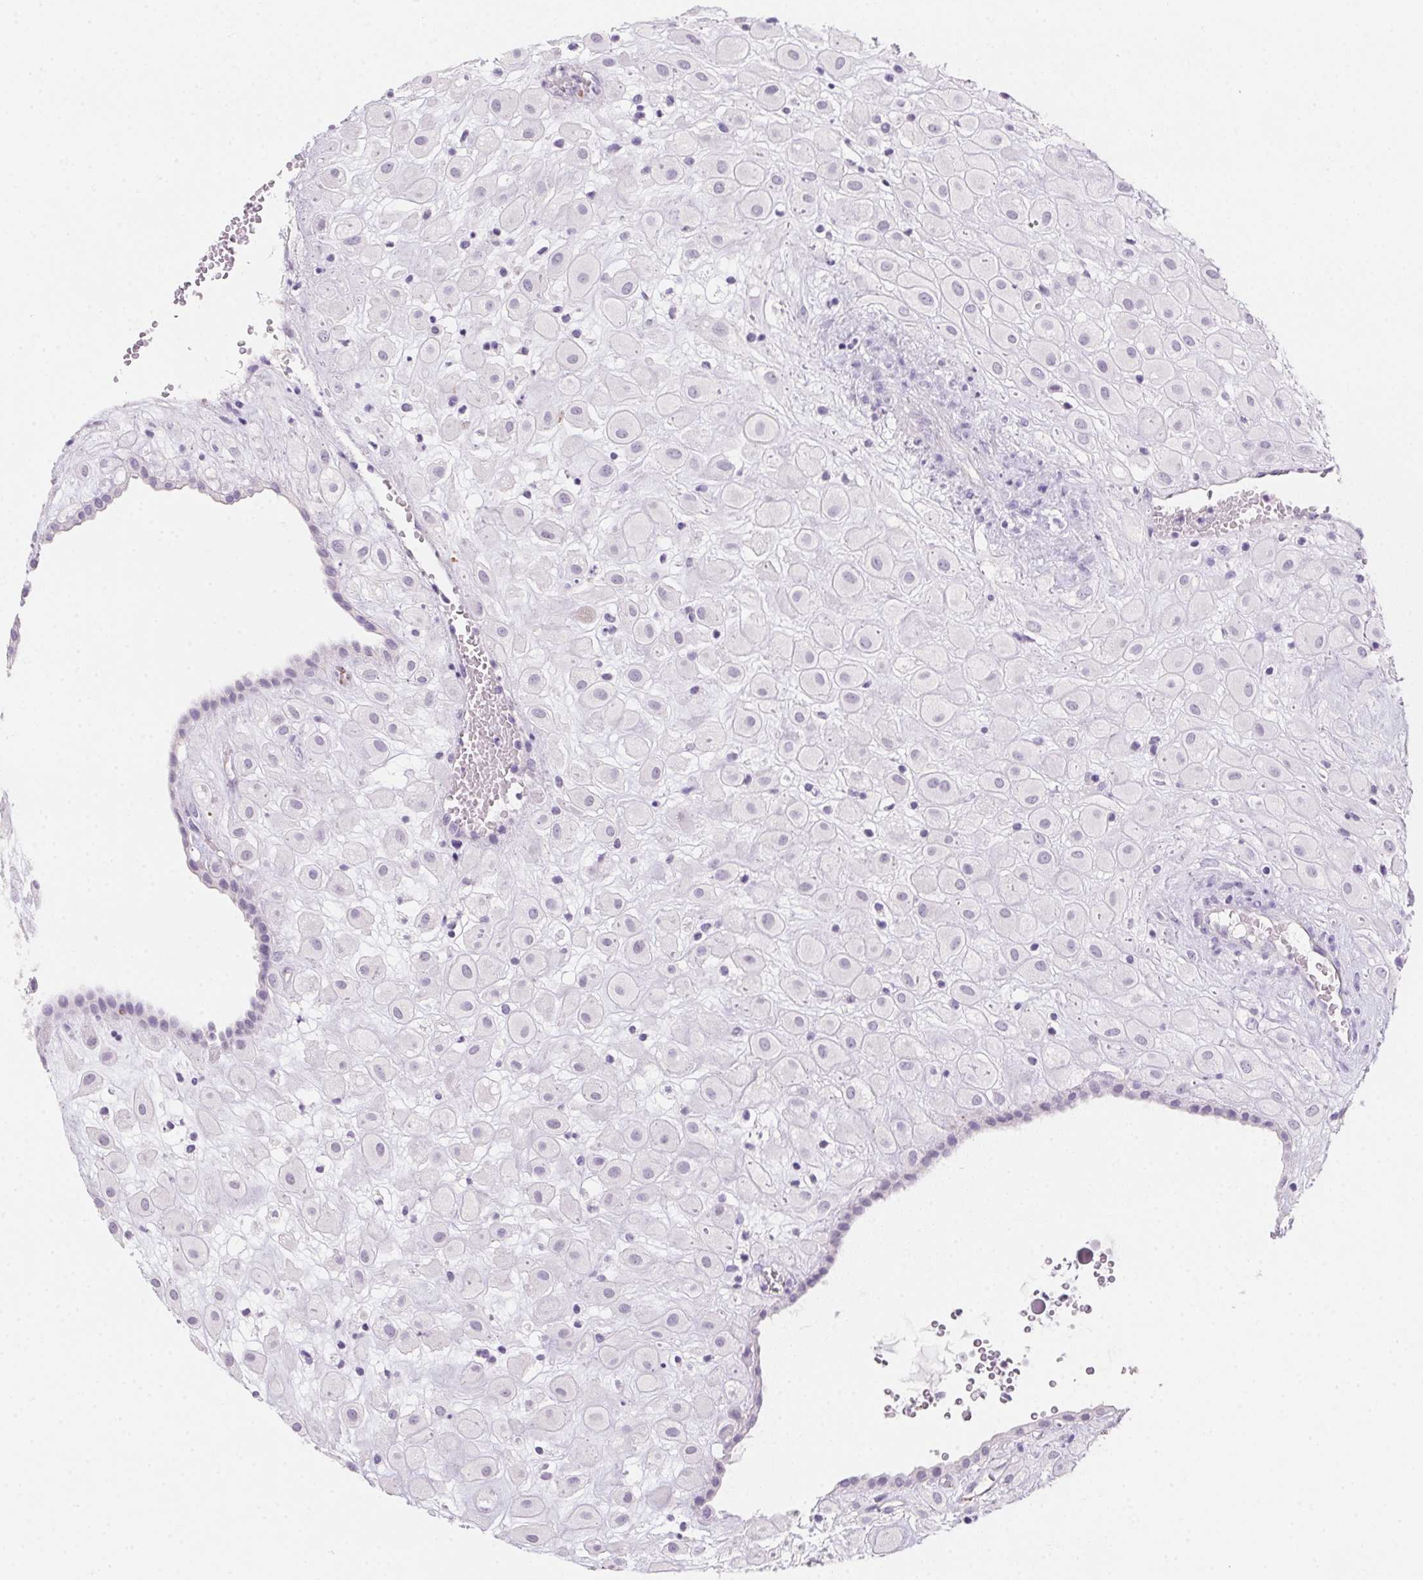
{"staining": {"intensity": "negative", "quantity": "none", "location": "none"}, "tissue": "placenta", "cell_type": "Decidual cells", "image_type": "normal", "snomed": [{"axis": "morphology", "description": "Normal tissue, NOS"}, {"axis": "topography", "description": "Placenta"}], "caption": "The image exhibits no staining of decidual cells in normal placenta.", "gene": "MYL4", "patient": {"sex": "female", "age": 24}}